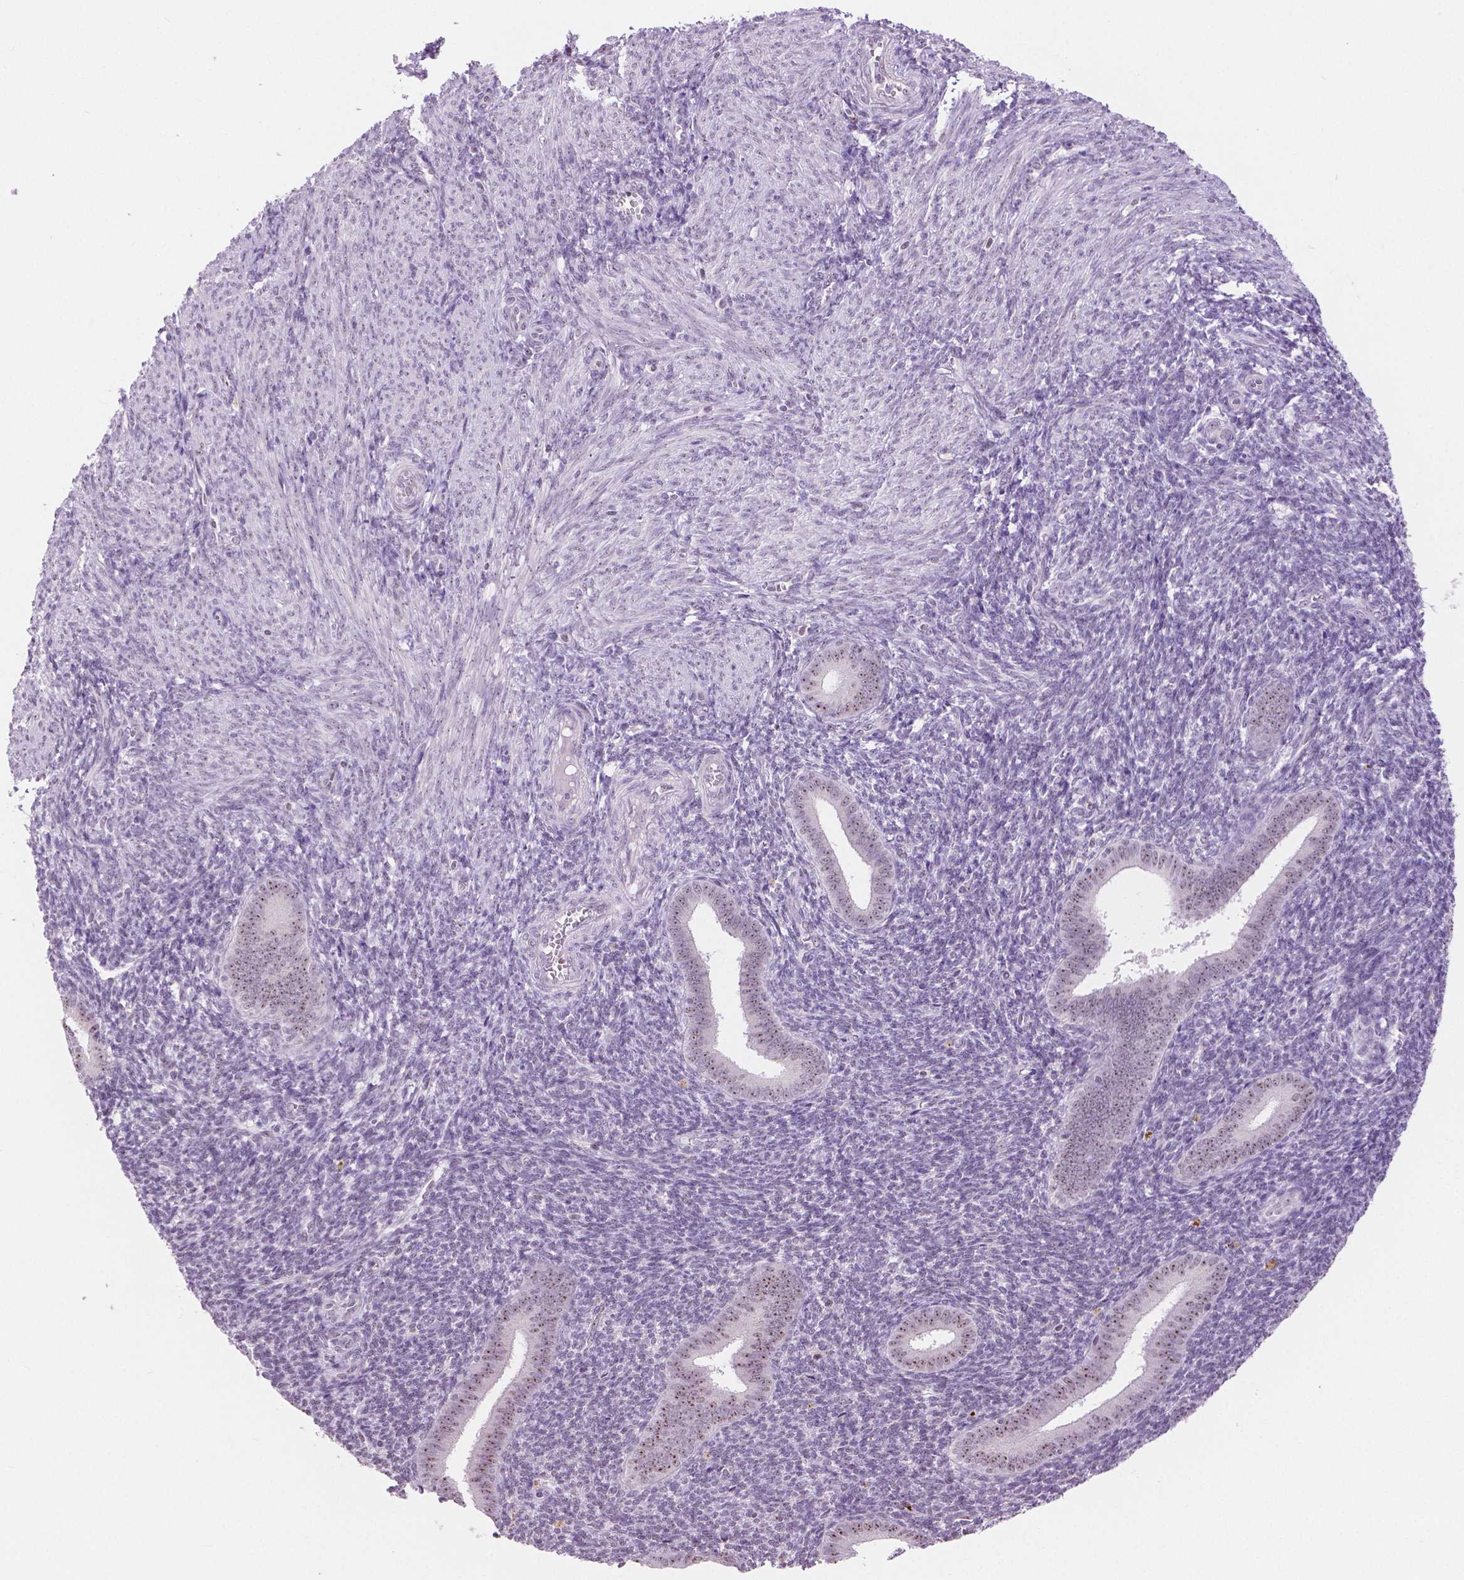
{"staining": {"intensity": "negative", "quantity": "none", "location": "none"}, "tissue": "endometrium", "cell_type": "Cells in endometrial stroma", "image_type": "normal", "snomed": [{"axis": "morphology", "description": "Normal tissue, NOS"}, {"axis": "topography", "description": "Endometrium"}], "caption": "The immunohistochemistry (IHC) histopathology image has no significant staining in cells in endometrial stroma of endometrium. (DAB (3,3'-diaminobenzidine) IHC, high magnification).", "gene": "NHP2", "patient": {"sex": "female", "age": 25}}